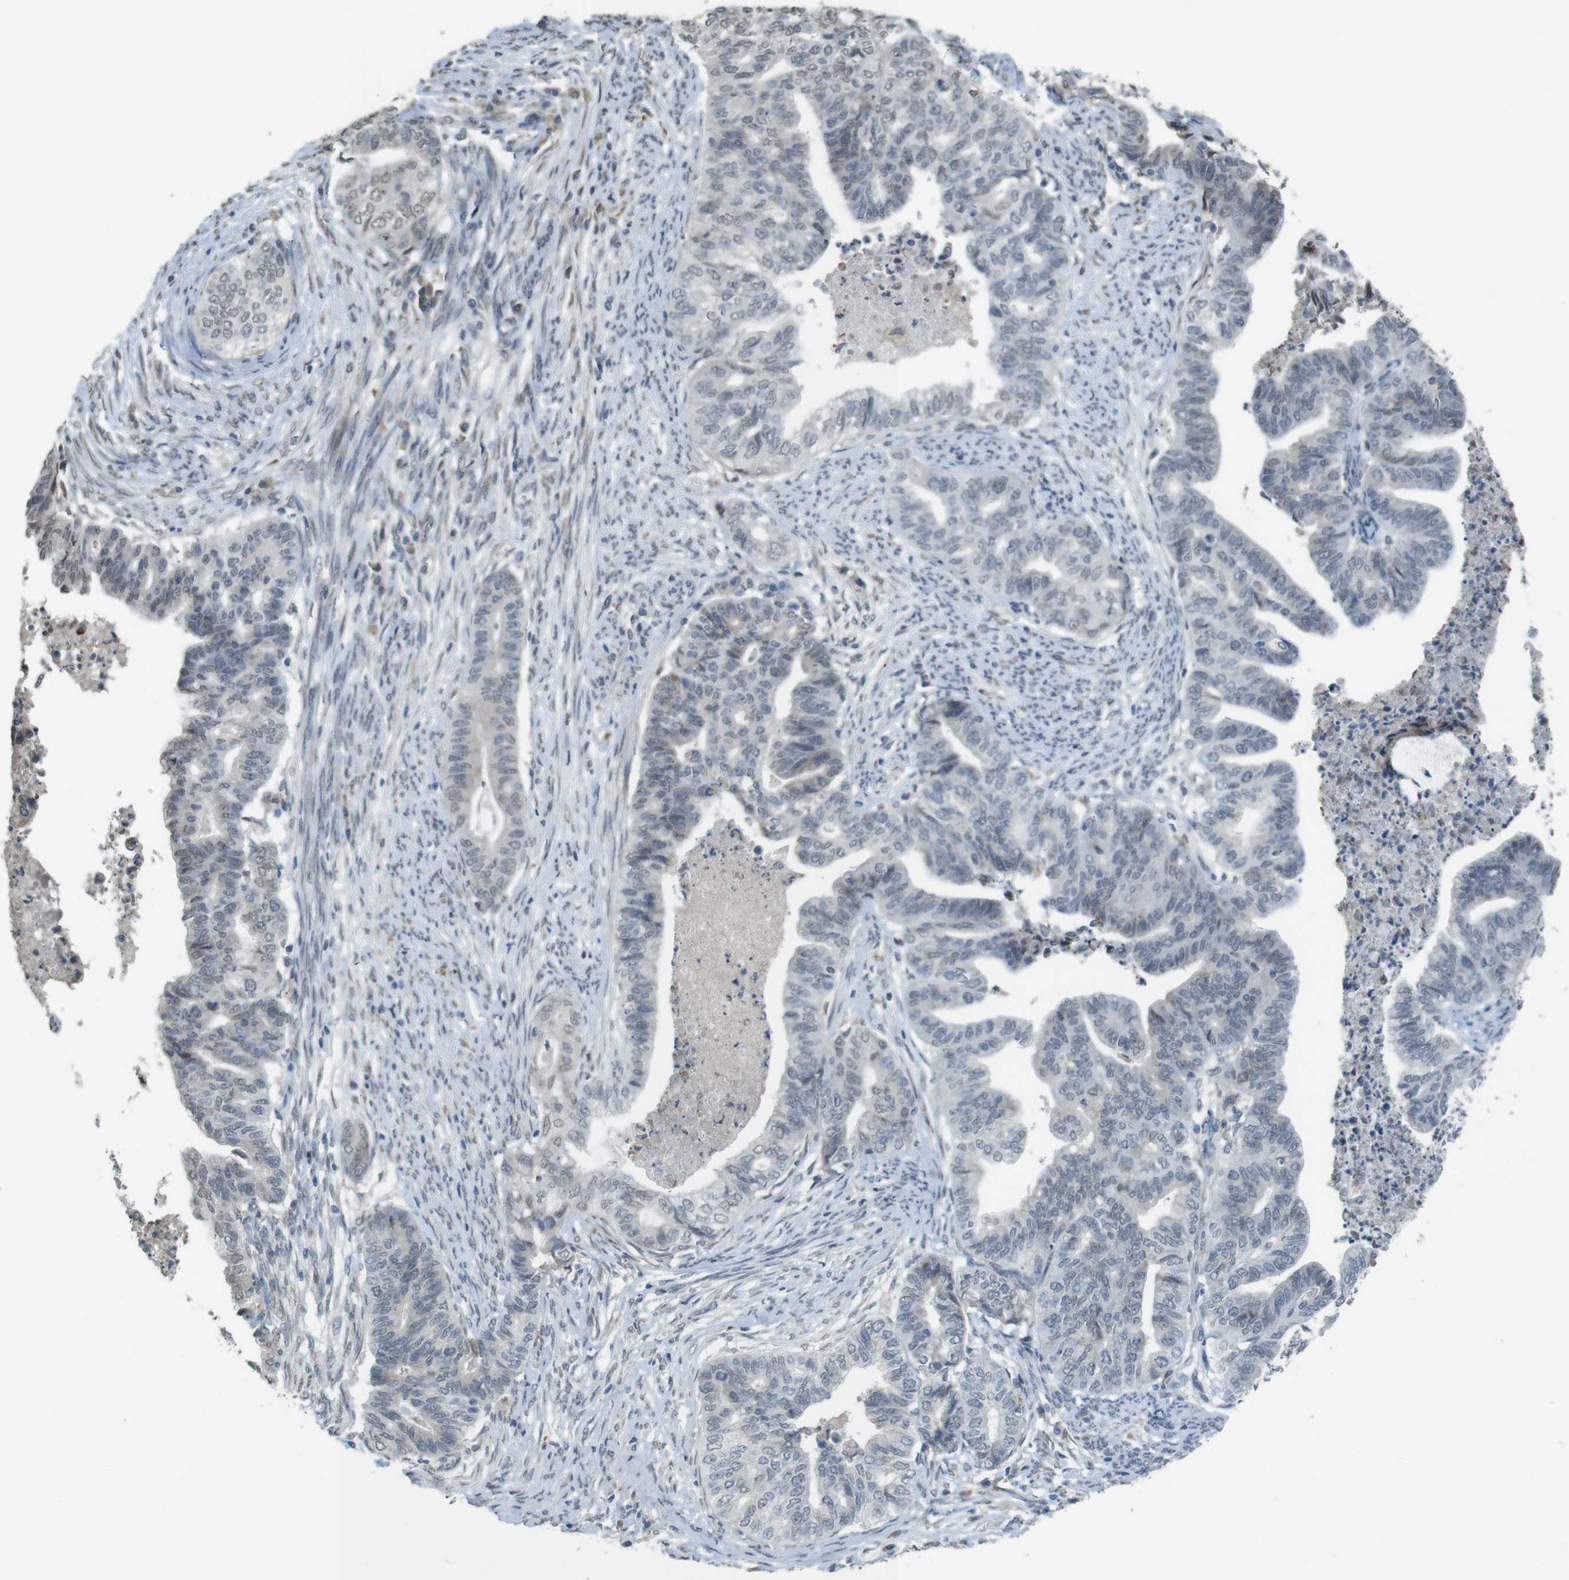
{"staining": {"intensity": "negative", "quantity": "none", "location": "none"}, "tissue": "endometrial cancer", "cell_type": "Tumor cells", "image_type": "cancer", "snomed": [{"axis": "morphology", "description": "Adenocarcinoma, NOS"}, {"axis": "topography", "description": "Endometrium"}], "caption": "Immunohistochemistry of endometrial cancer displays no expression in tumor cells.", "gene": "FZD10", "patient": {"sex": "female", "age": 79}}